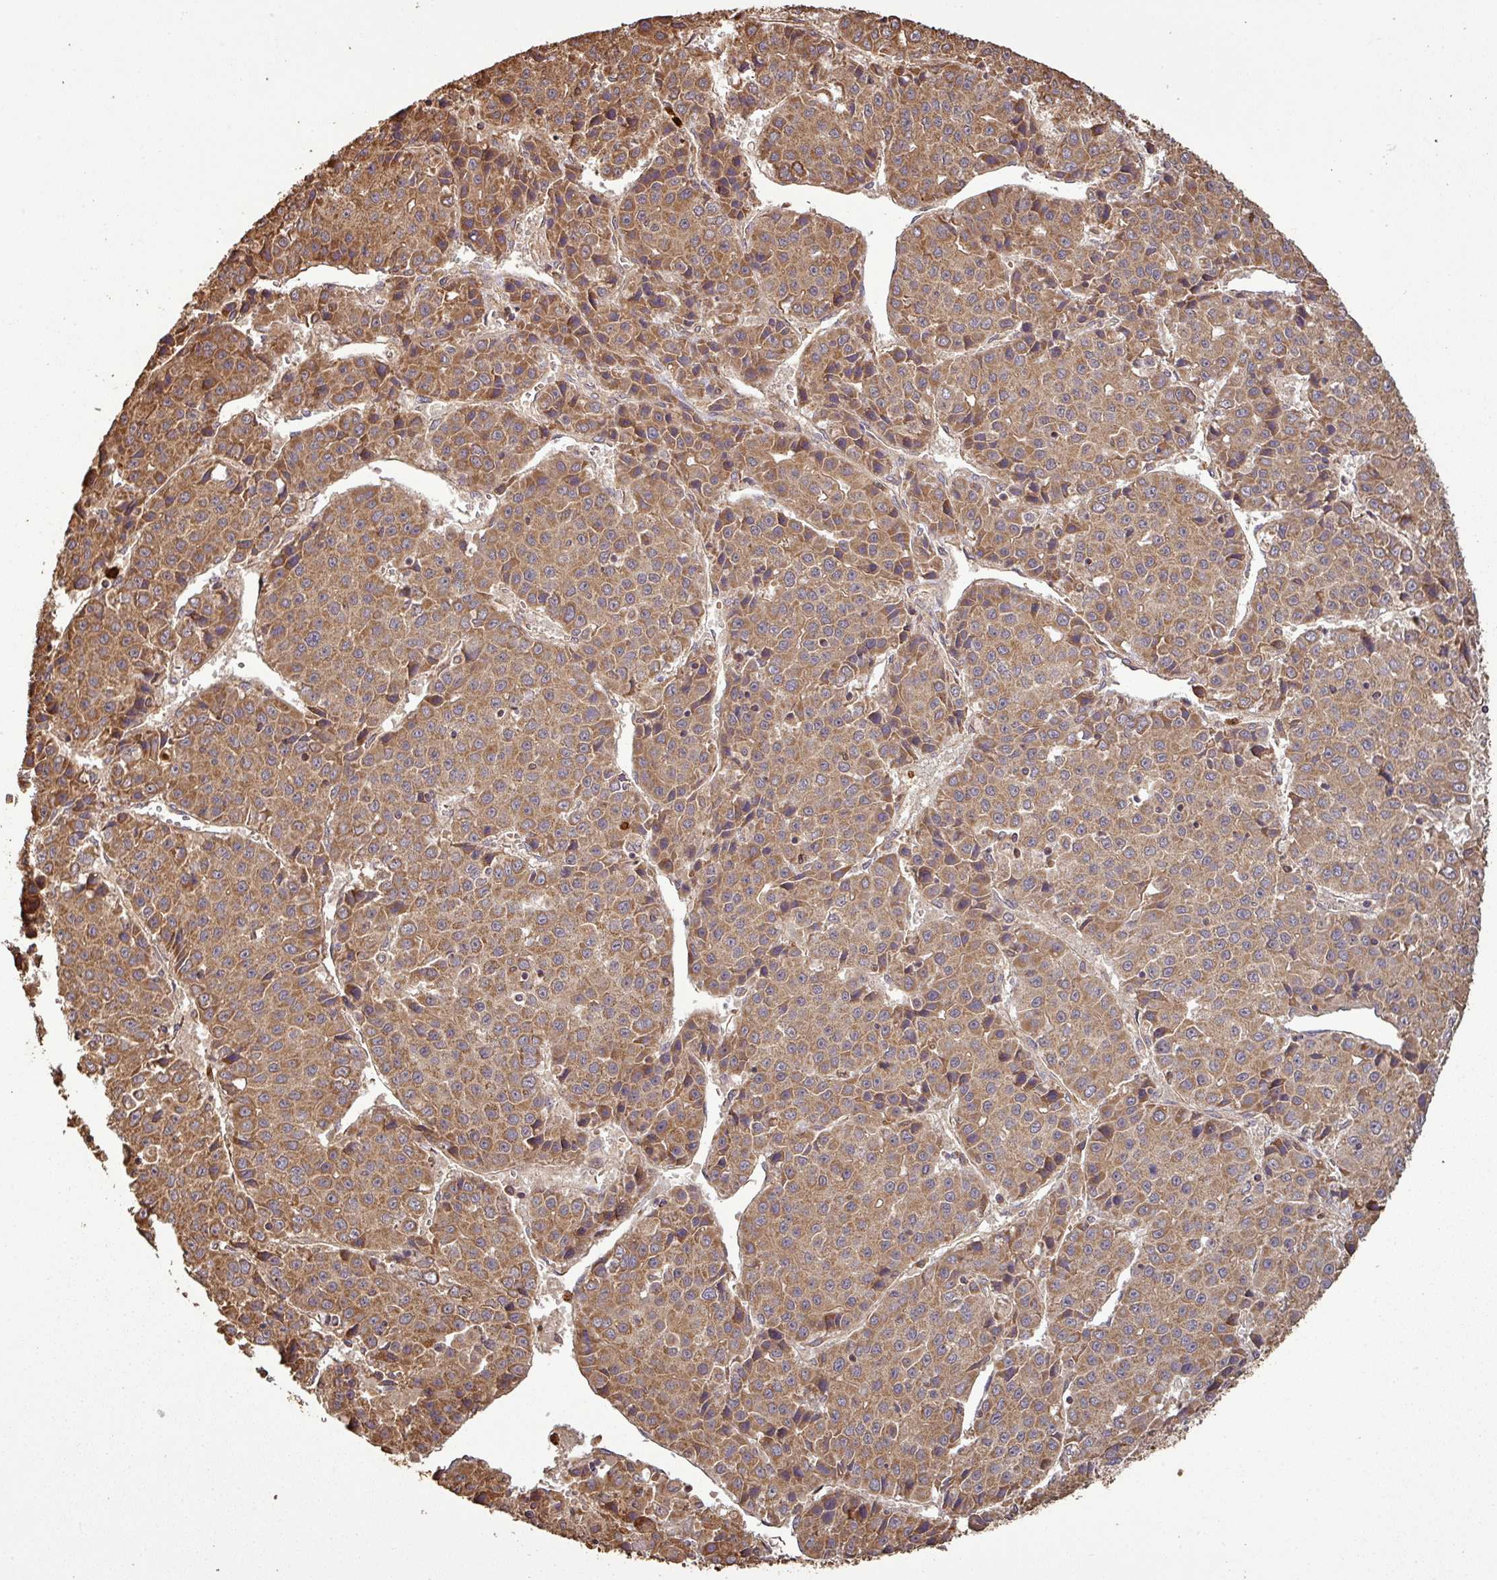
{"staining": {"intensity": "moderate", "quantity": ">75%", "location": "cytoplasmic/membranous"}, "tissue": "liver cancer", "cell_type": "Tumor cells", "image_type": "cancer", "snomed": [{"axis": "morphology", "description": "Carcinoma, Hepatocellular, NOS"}, {"axis": "topography", "description": "Liver"}], "caption": "The immunohistochemical stain labels moderate cytoplasmic/membranous positivity in tumor cells of liver cancer (hepatocellular carcinoma) tissue. (DAB = brown stain, brightfield microscopy at high magnification).", "gene": "PLEKHM1", "patient": {"sex": "female", "age": 53}}